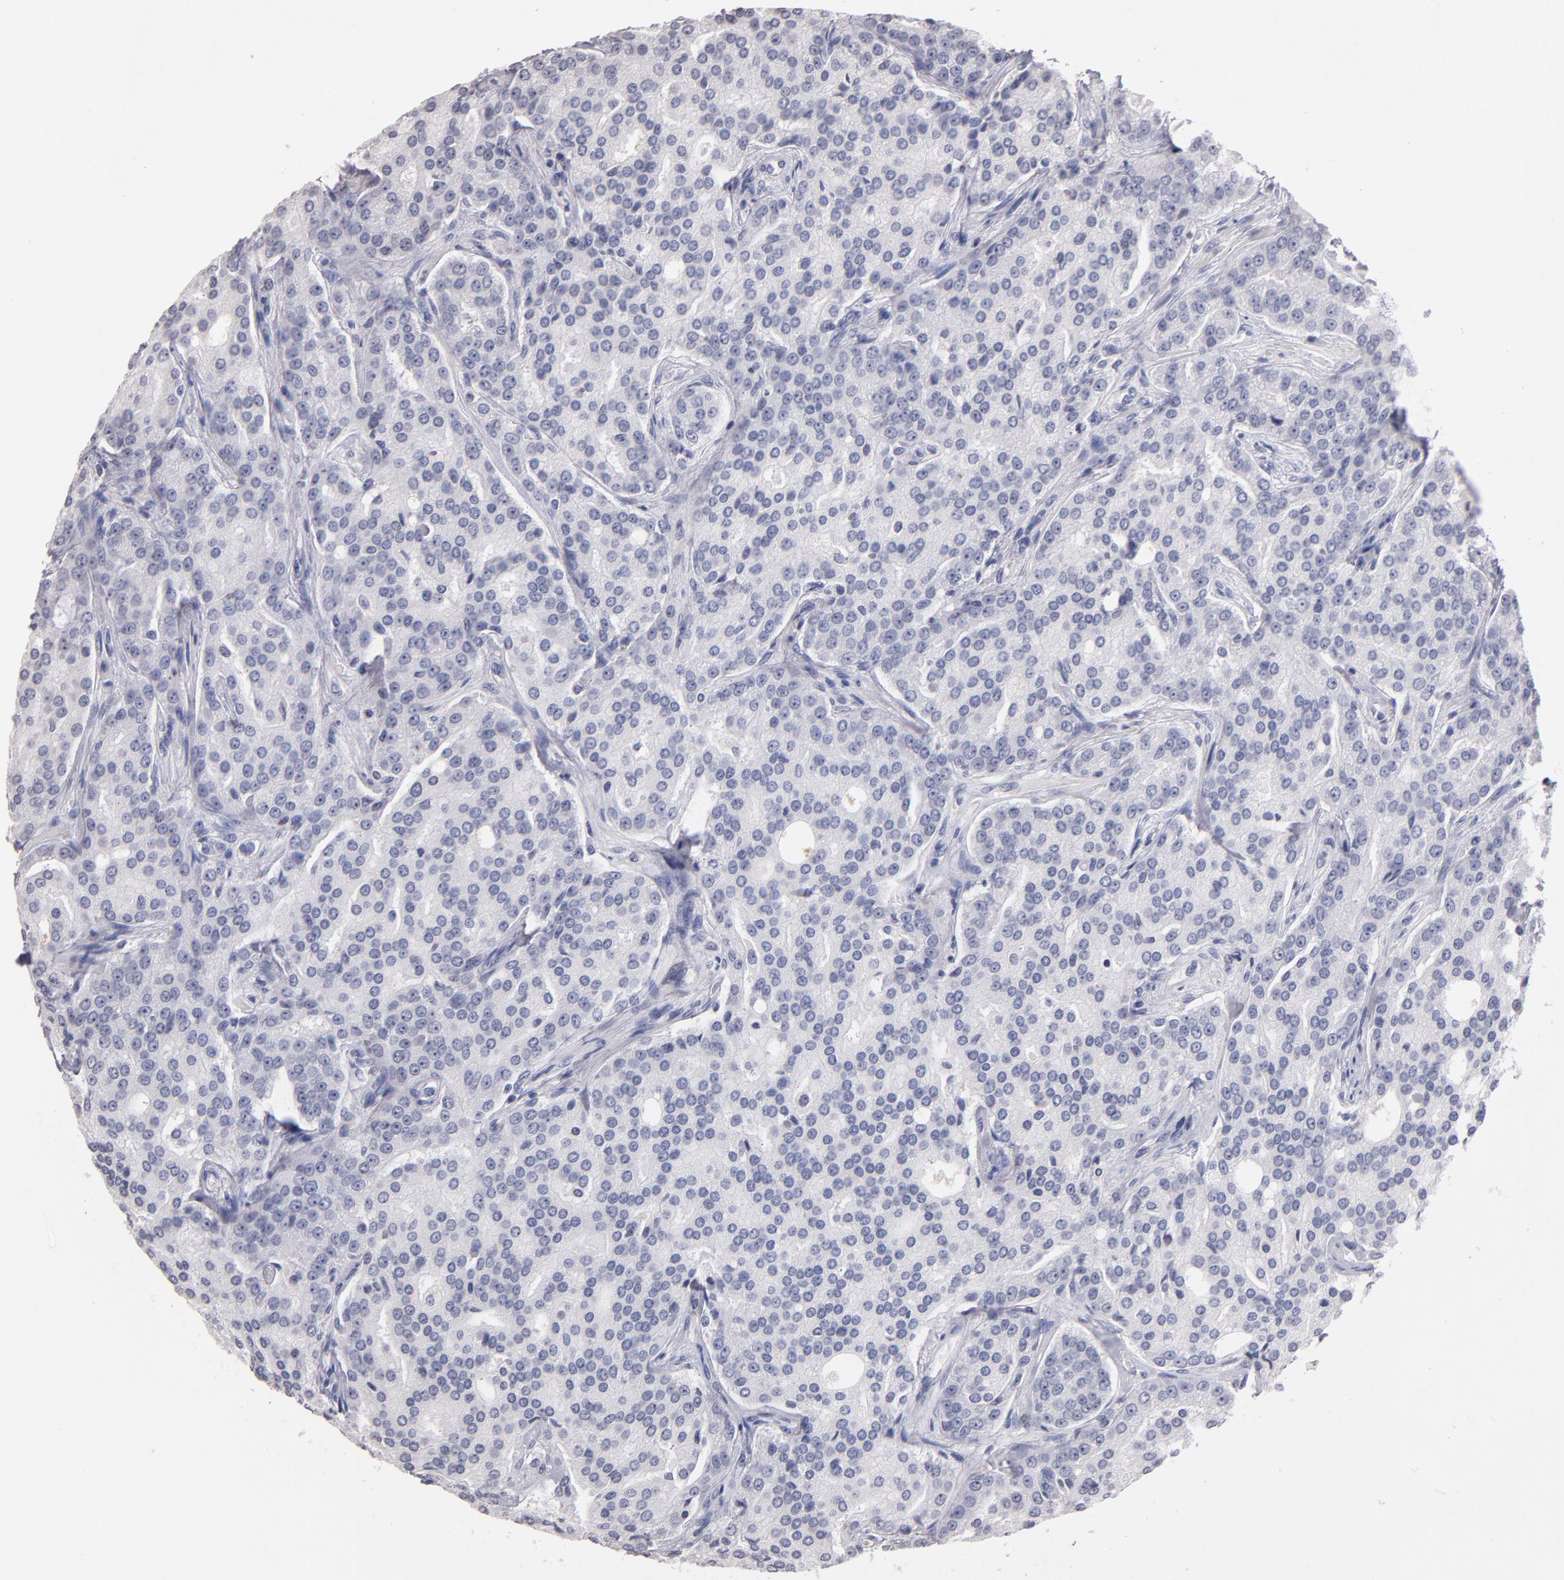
{"staining": {"intensity": "negative", "quantity": "none", "location": "none"}, "tissue": "prostate cancer", "cell_type": "Tumor cells", "image_type": "cancer", "snomed": [{"axis": "morphology", "description": "Adenocarcinoma, High grade"}, {"axis": "topography", "description": "Prostate"}], "caption": "There is no significant positivity in tumor cells of prostate cancer (adenocarcinoma (high-grade)).", "gene": "SOX10", "patient": {"sex": "male", "age": 72}}